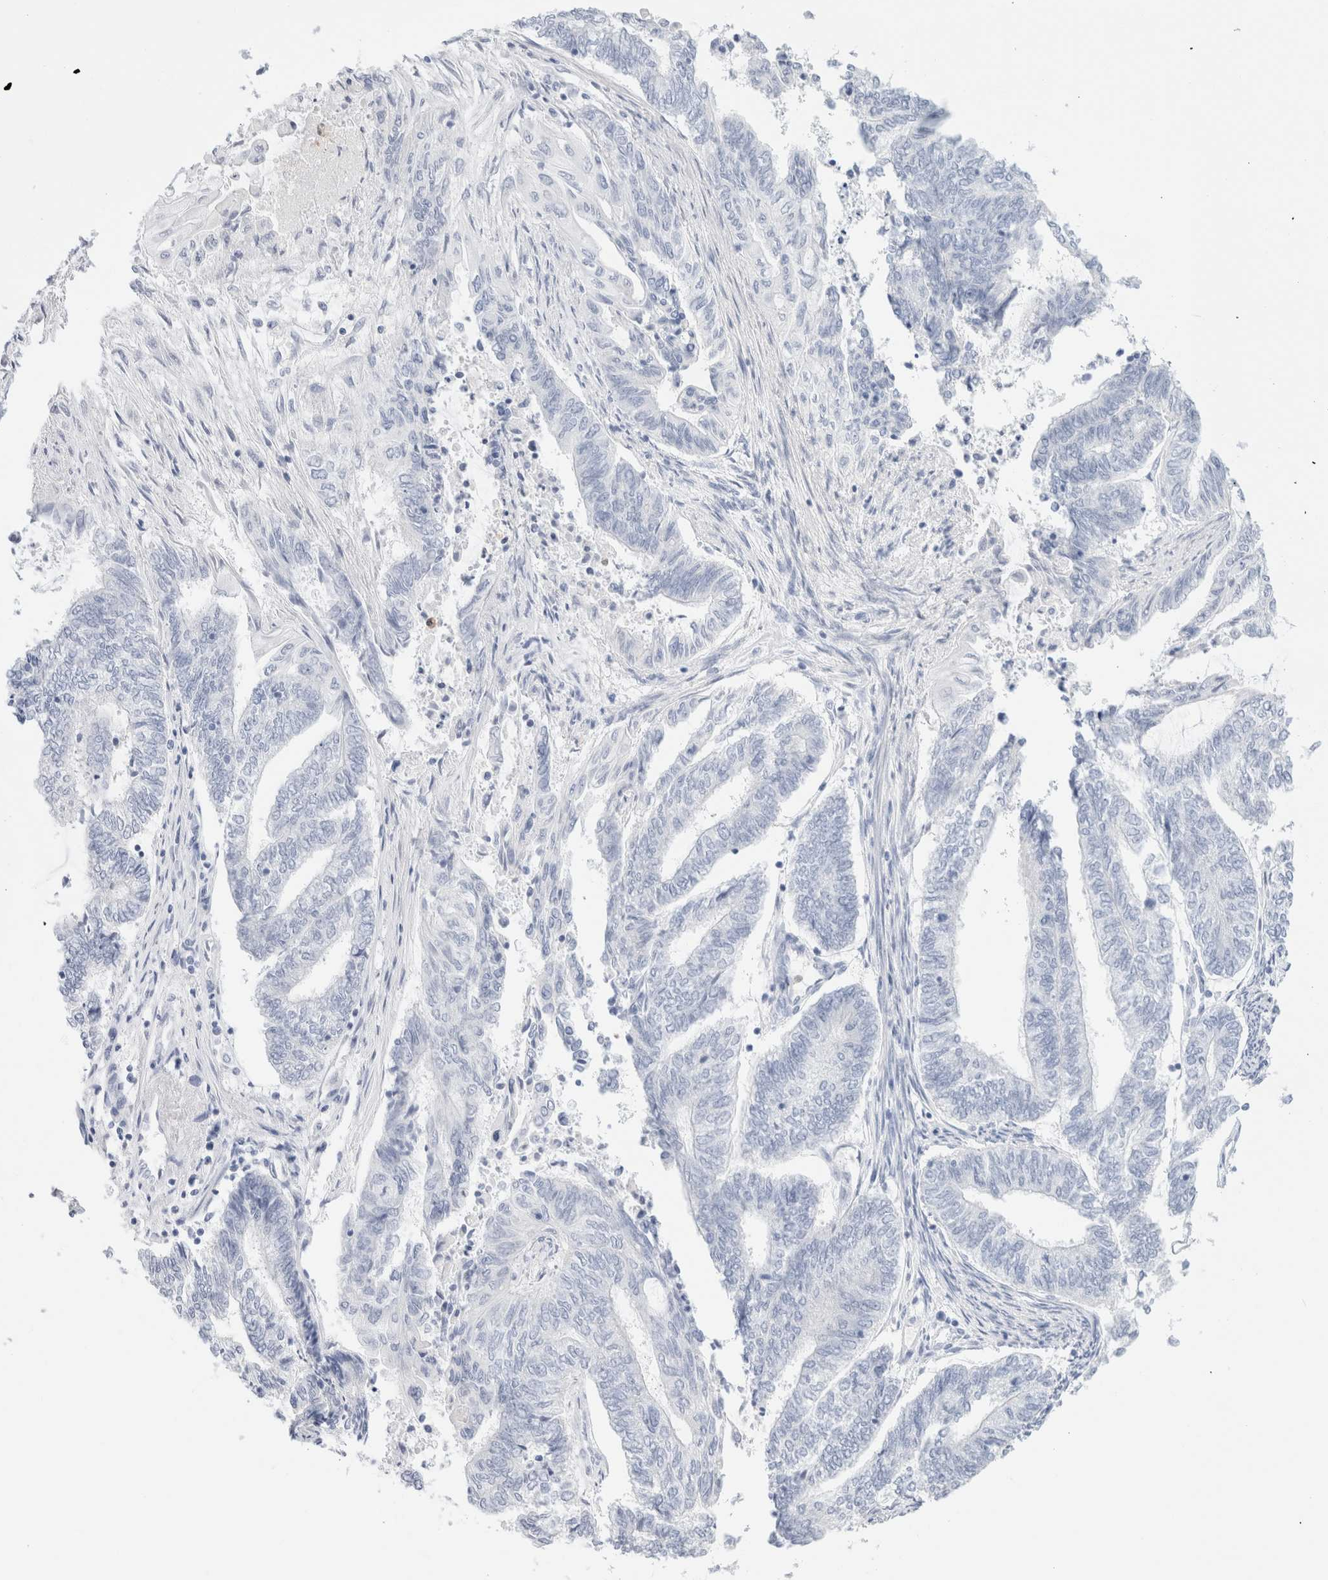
{"staining": {"intensity": "negative", "quantity": "none", "location": "none"}, "tissue": "endometrial cancer", "cell_type": "Tumor cells", "image_type": "cancer", "snomed": [{"axis": "morphology", "description": "Adenocarcinoma, NOS"}, {"axis": "topography", "description": "Uterus"}, {"axis": "topography", "description": "Endometrium"}], "caption": "Micrograph shows no protein expression in tumor cells of adenocarcinoma (endometrial) tissue.", "gene": "ARG1", "patient": {"sex": "female", "age": 70}}